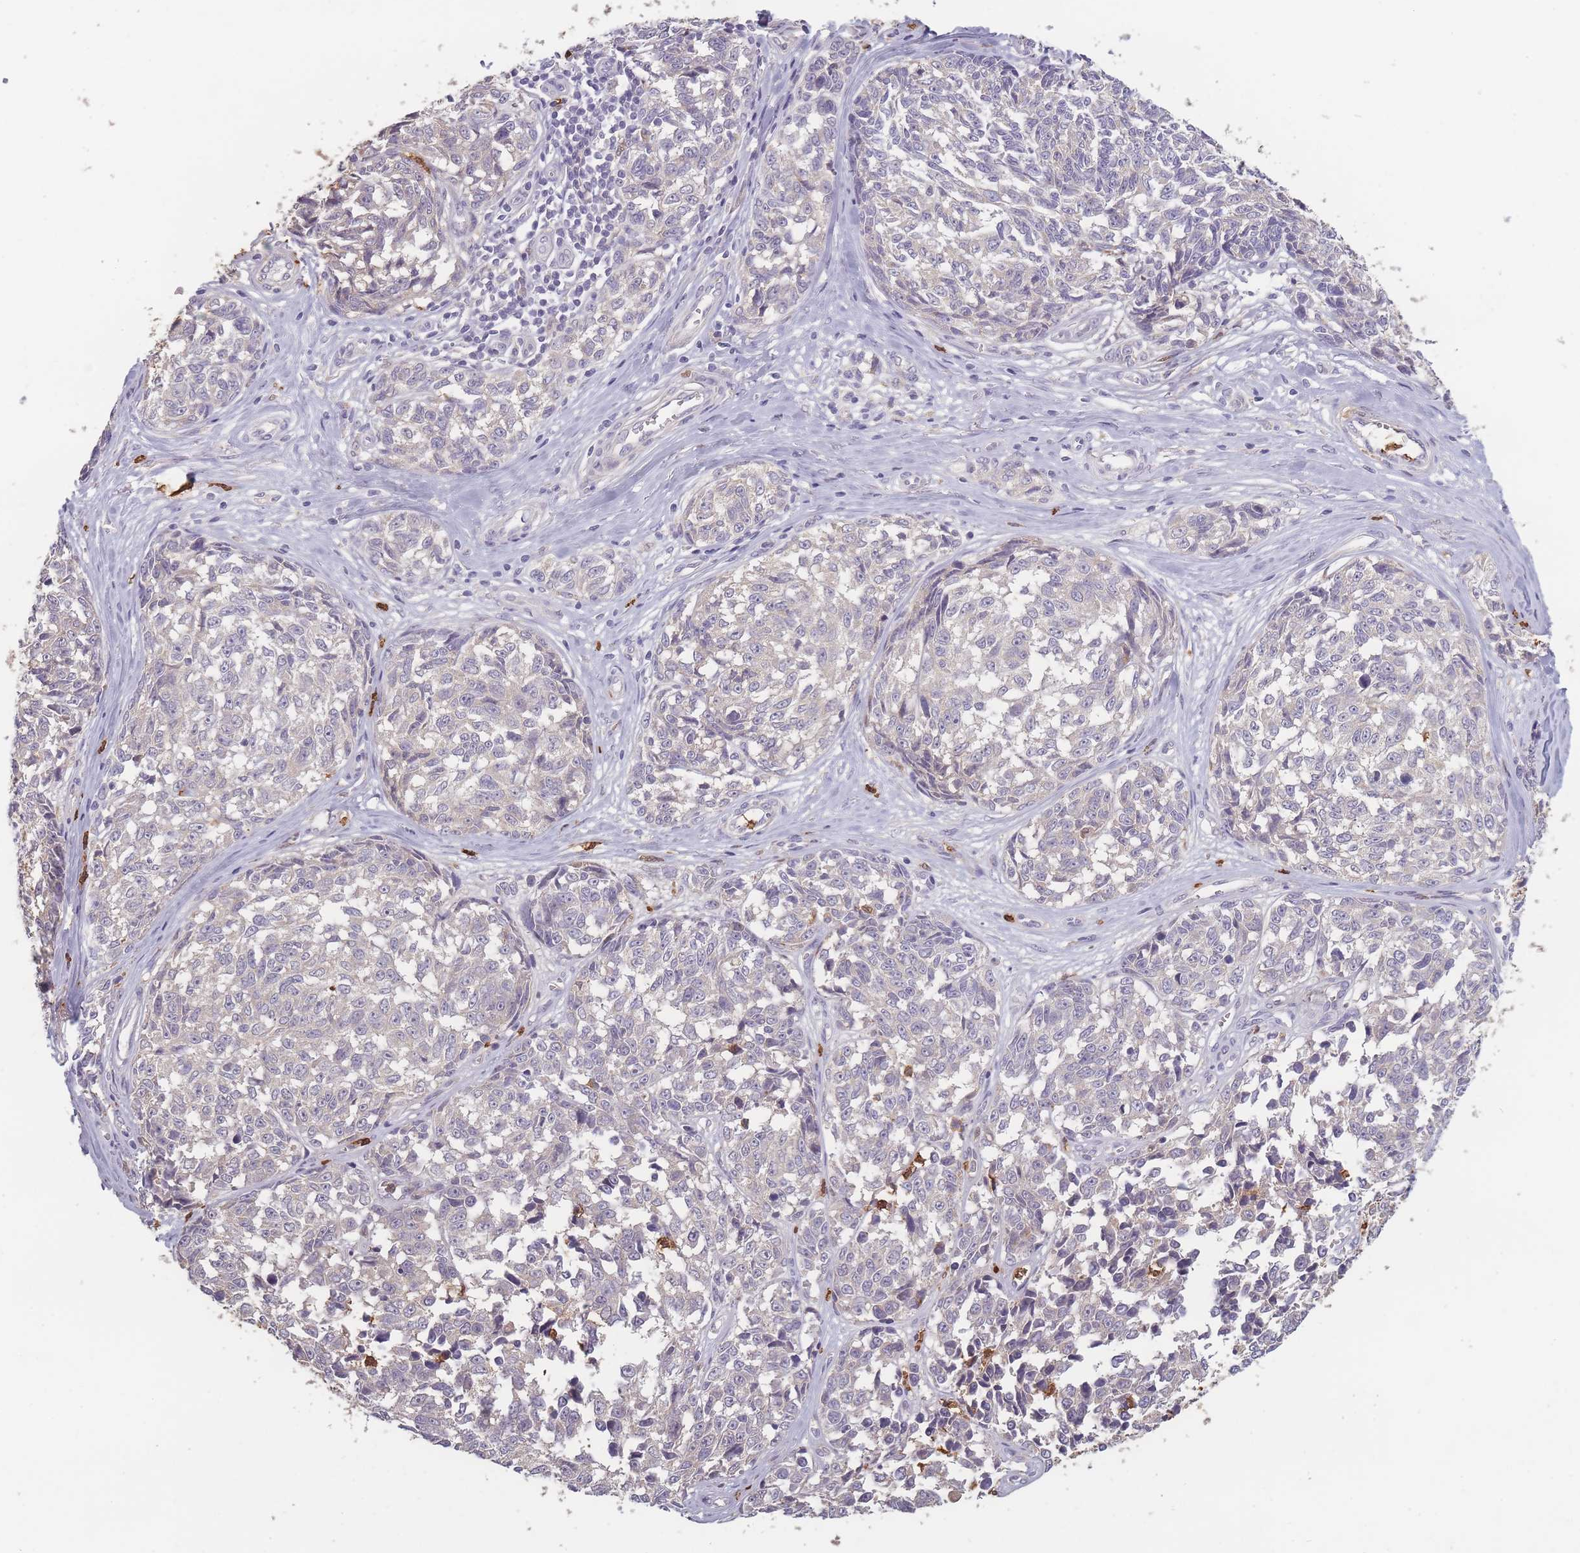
{"staining": {"intensity": "negative", "quantity": "none", "location": "none"}, "tissue": "melanoma", "cell_type": "Tumor cells", "image_type": "cancer", "snomed": [{"axis": "morphology", "description": "Normal tissue, NOS"}, {"axis": "morphology", "description": "Malignant melanoma, NOS"}, {"axis": "topography", "description": "Skin"}], "caption": "Tumor cells show no significant expression in melanoma.", "gene": "BST1", "patient": {"sex": "female", "age": 64}}